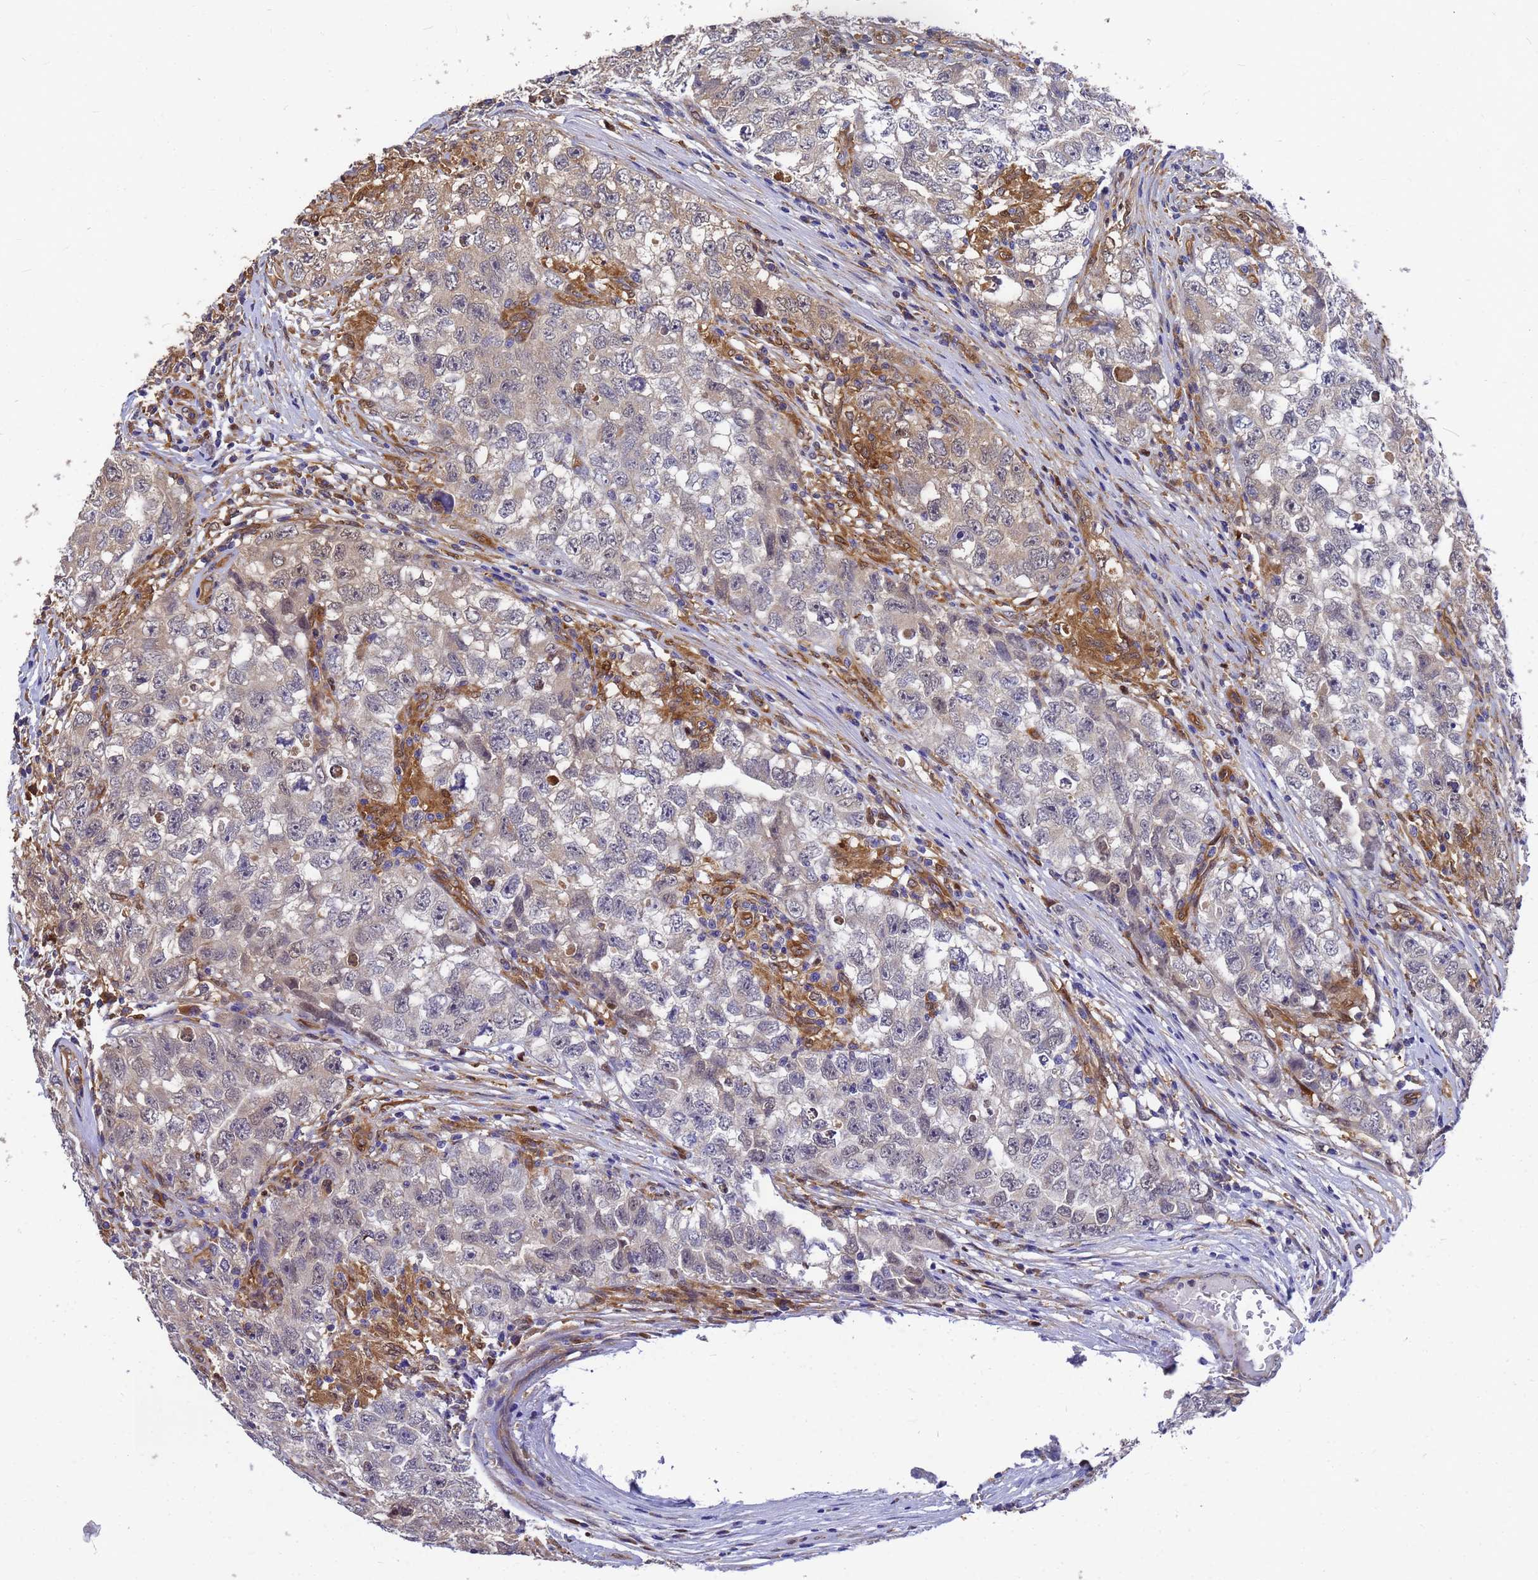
{"staining": {"intensity": "negative", "quantity": "none", "location": "none"}, "tissue": "testis cancer", "cell_type": "Tumor cells", "image_type": "cancer", "snomed": [{"axis": "morphology", "description": "Seminoma, NOS"}, {"axis": "morphology", "description": "Carcinoma, Embryonal, NOS"}, {"axis": "topography", "description": "Testis"}], "caption": "Testis embryonal carcinoma was stained to show a protein in brown. There is no significant expression in tumor cells.", "gene": "SLC35E2B", "patient": {"sex": "male", "age": 43}}